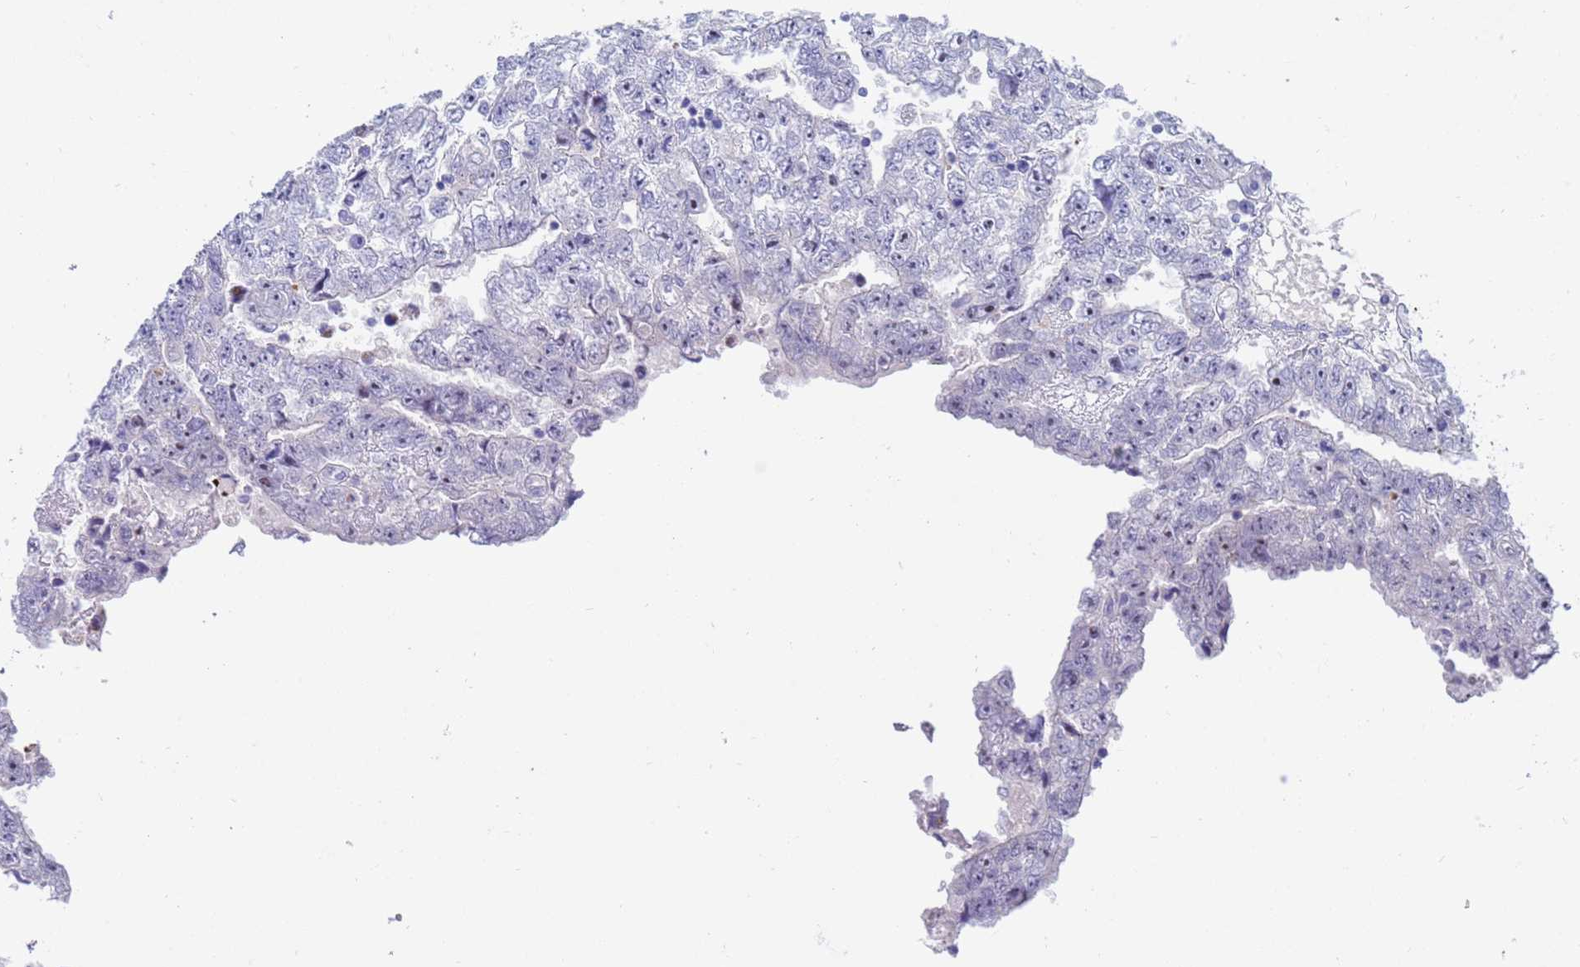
{"staining": {"intensity": "negative", "quantity": "none", "location": "none"}, "tissue": "testis cancer", "cell_type": "Tumor cells", "image_type": "cancer", "snomed": [{"axis": "morphology", "description": "Carcinoma, Embryonal, NOS"}, {"axis": "topography", "description": "Testis"}], "caption": "The image demonstrates no significant staining in tumor cells of testis cancer (embryonal carcinoma).", "gene": "LRATD1", "patient": {"sex": "male", "age": 25}}